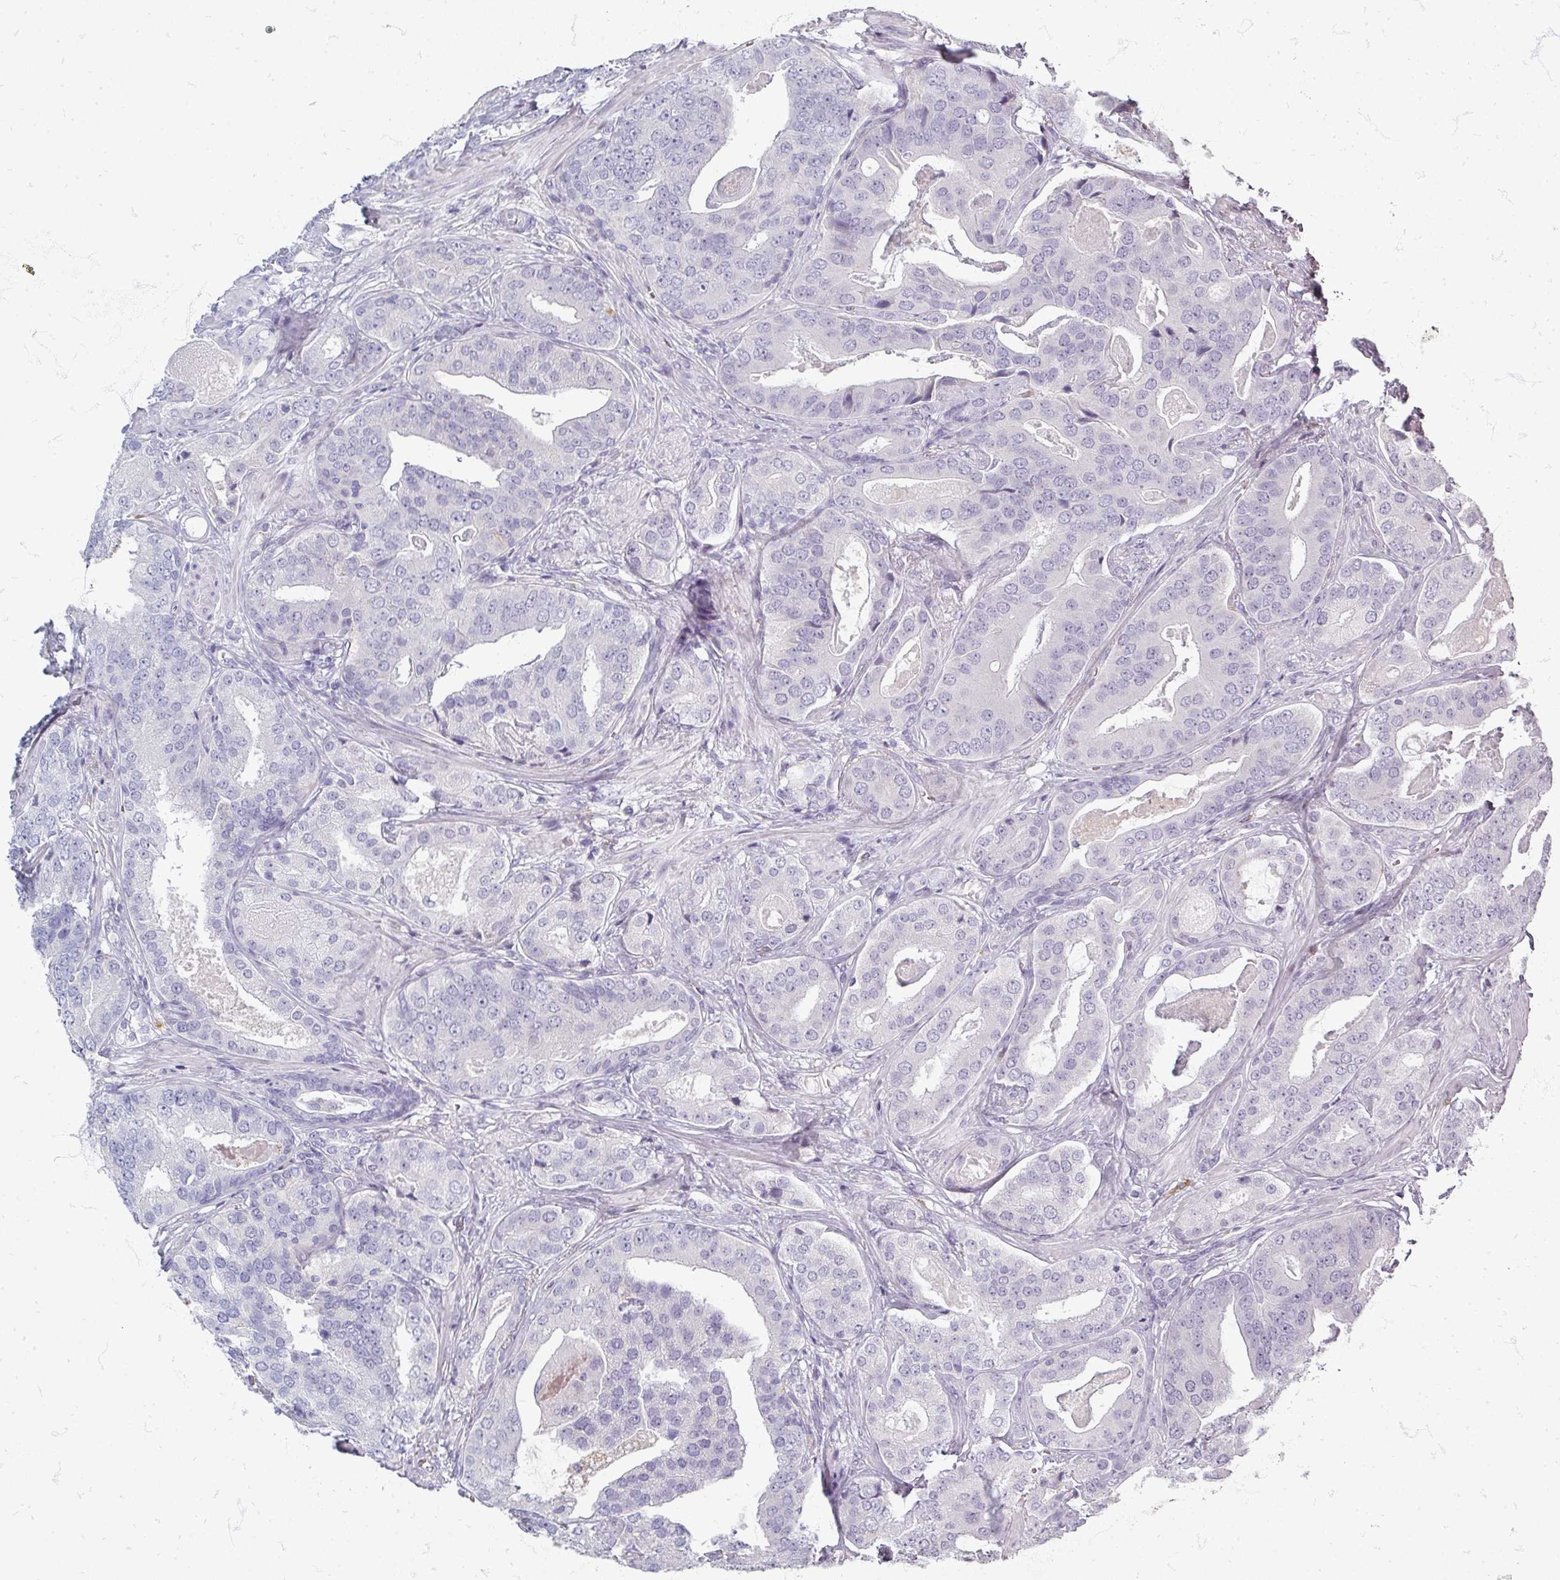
{"staining": {"intensity": "negative", "quantity": "none", "location": "none"}, "tissue": "prostate cancer", "cell_type": "Tumor cells", "image_type": "cancer", "snomed": [{"axis": "morphology", "description": "Adenocarcinoma, High grade"}, {"axis": "topography", "description": "Prostate"}], "caption": "Human high-grade adenocarcinoma (prostate) stained for a protein using immunohistochemistry (IHC) shows no expression in tumor cells.", "gene": "ZNF878", "patient": {"sex": "male", "age": 71}}